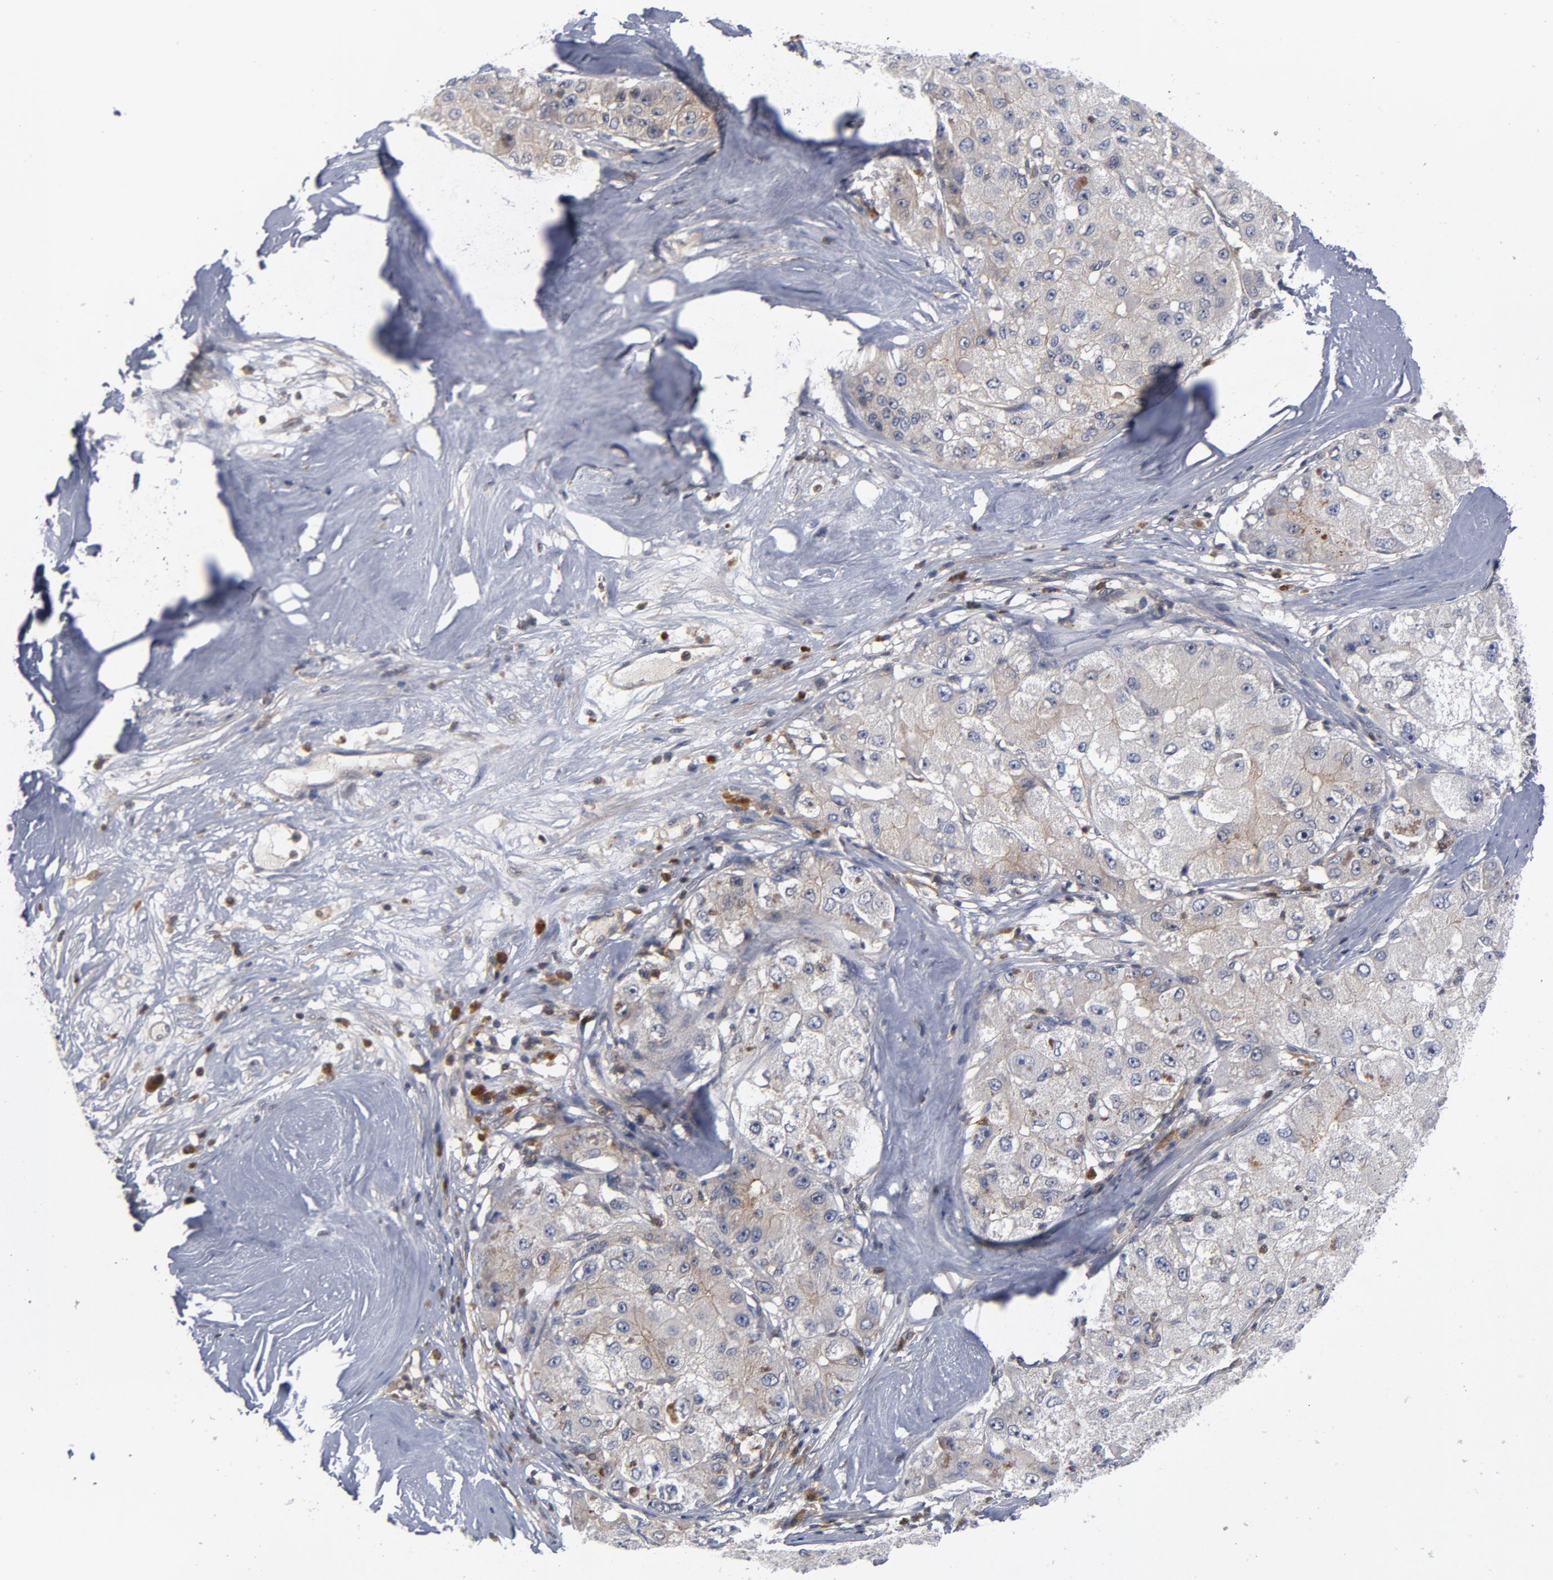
{"staining": {"intensity": "negative", "quantity": "none", "location": "none"}, "tissue": "liver cancer", "cell_type": "Tumor cells", "image_type": "cancer", "snomed": [{"axis": "morphology", "description": "Carcinoma, Hepatocellular, NOS"}, {"axis": "topography", "description": "Liver"}], "caption": "Immunohistochemical staining of human hepatocellular carcinoma (liver) displays no significant staining in tumor cells.", "gene": "TRADD", "patient": {"sex": "male", "age": 80}}